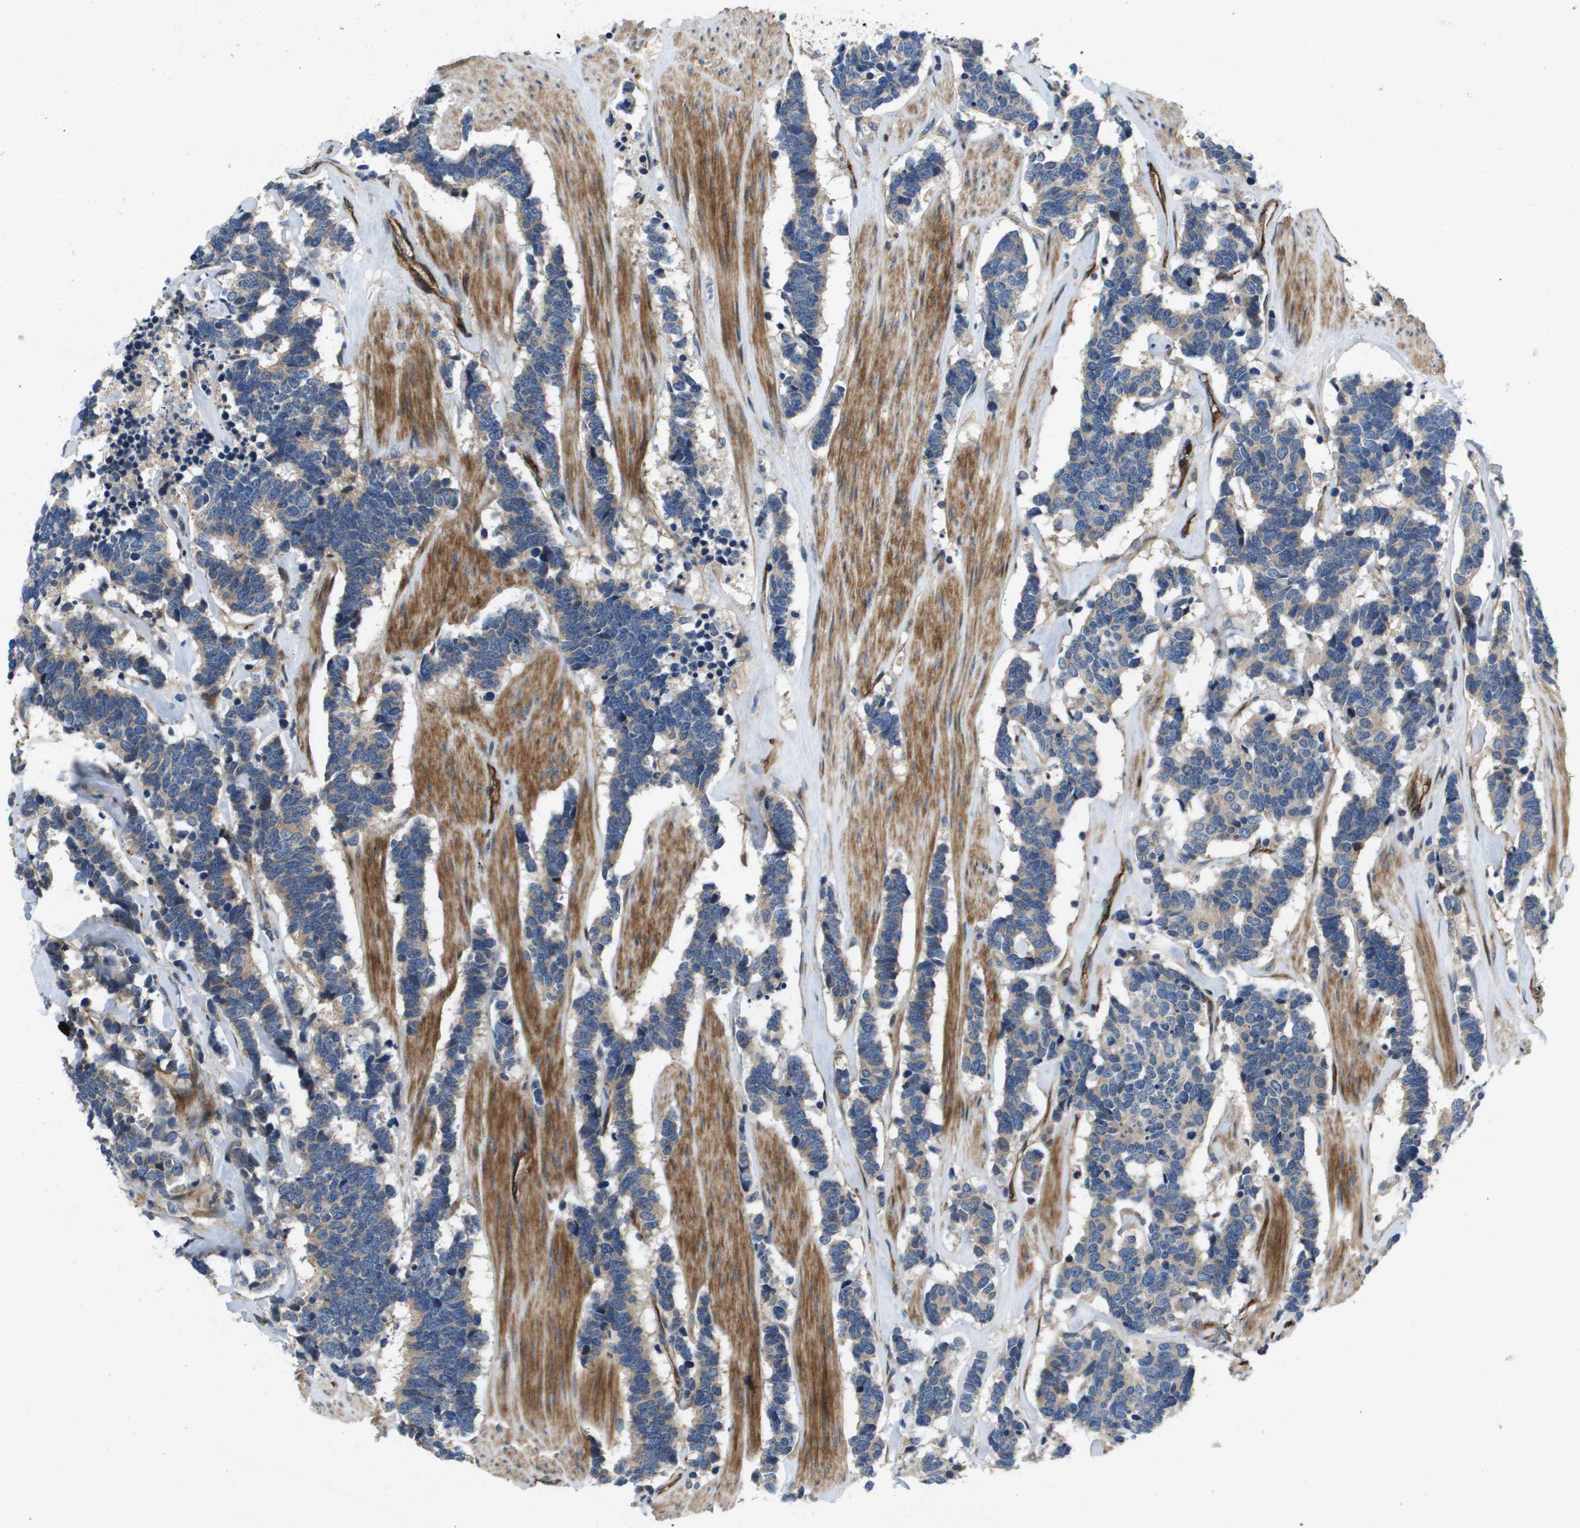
{"staining": {"intensity": "weak", "quantity": "25%-75%", "location": "cytoplasmic/membranous"}, "tissue": "carcinoid", "cell_type": "Tumor cells", "image_type": "cancer", "snomed": [{"axis": "morphology", "description": "Carcinoma, NOS"}, {"axis": "morphology", "description": "Carcinoid, malignant, NOS"}, {"axis": "topography", "description": "Urinary bladder"}], "caption": "Immunohistochemistry (IHC) (DAB) staining of human malignant carcinoid demonstrates weak cytoplasmic/membranous protein positivity in about 25%-75% of tumor cells. The protein is shown in brown color, while the nuclei are stained blue.", "gene": "ENTPD2", "patient": {"sex": "male", "age": 57}}